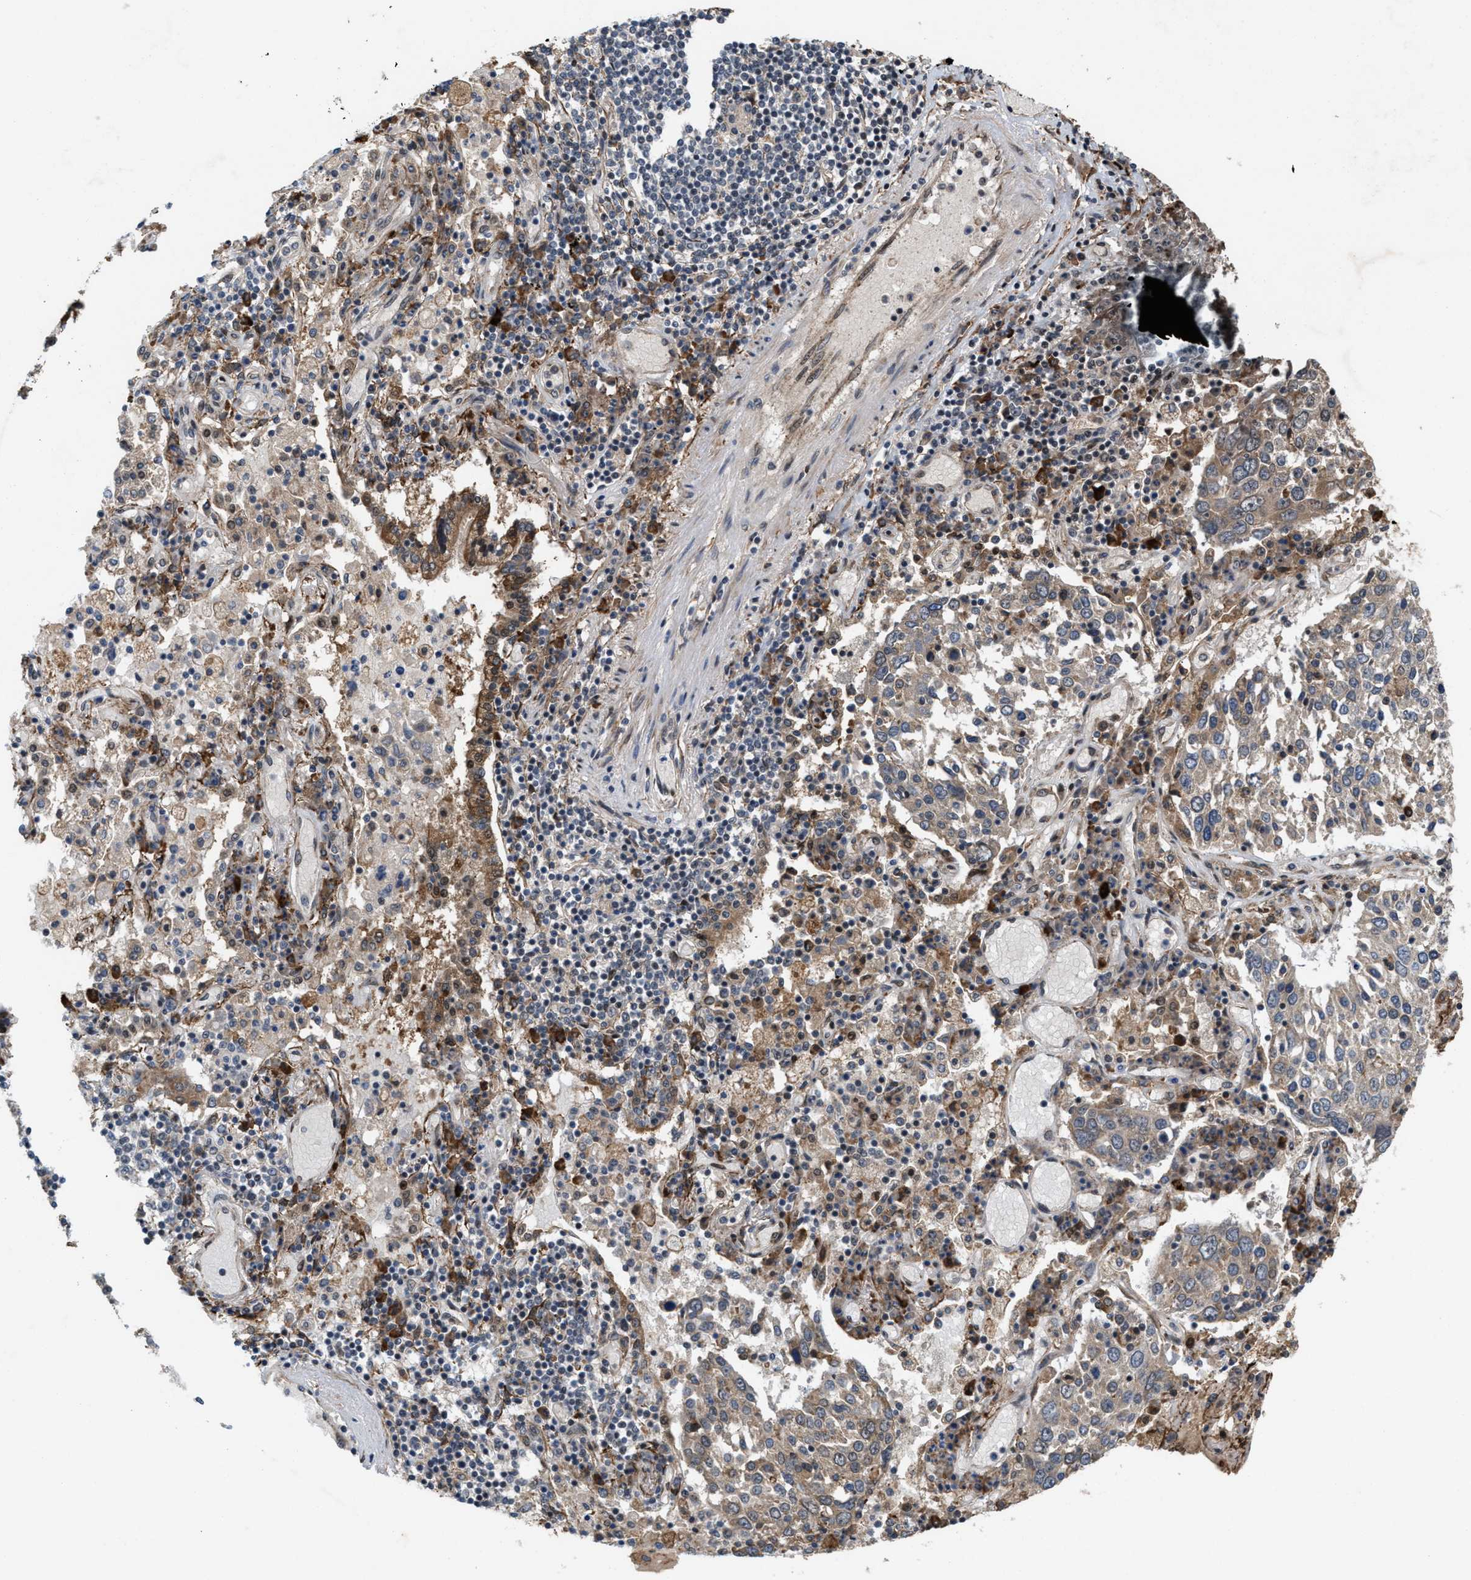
{"staining": {"intensity": "weak", "quantity": "25%-75%", "location": "cytoplasmic/membranous"}, "tissue": "lung cancer", "cell_type": "Tumor cells", "image_type": "cancer", "snomed": [{"axis": "morphology", "description": "Squamous cell carcinoma, NOS"}, {"axis": "topography", "description": "Lung"}], "caption": "Immunohistochemical staining of lung cancer (squamous cell carcinoma) reveals low levels of weak cytoplasmic/membranous expression in about 25%-75% of tumor cells.", "gene": "MFSD6", "patient": {"sex": "male", "age": 65}}